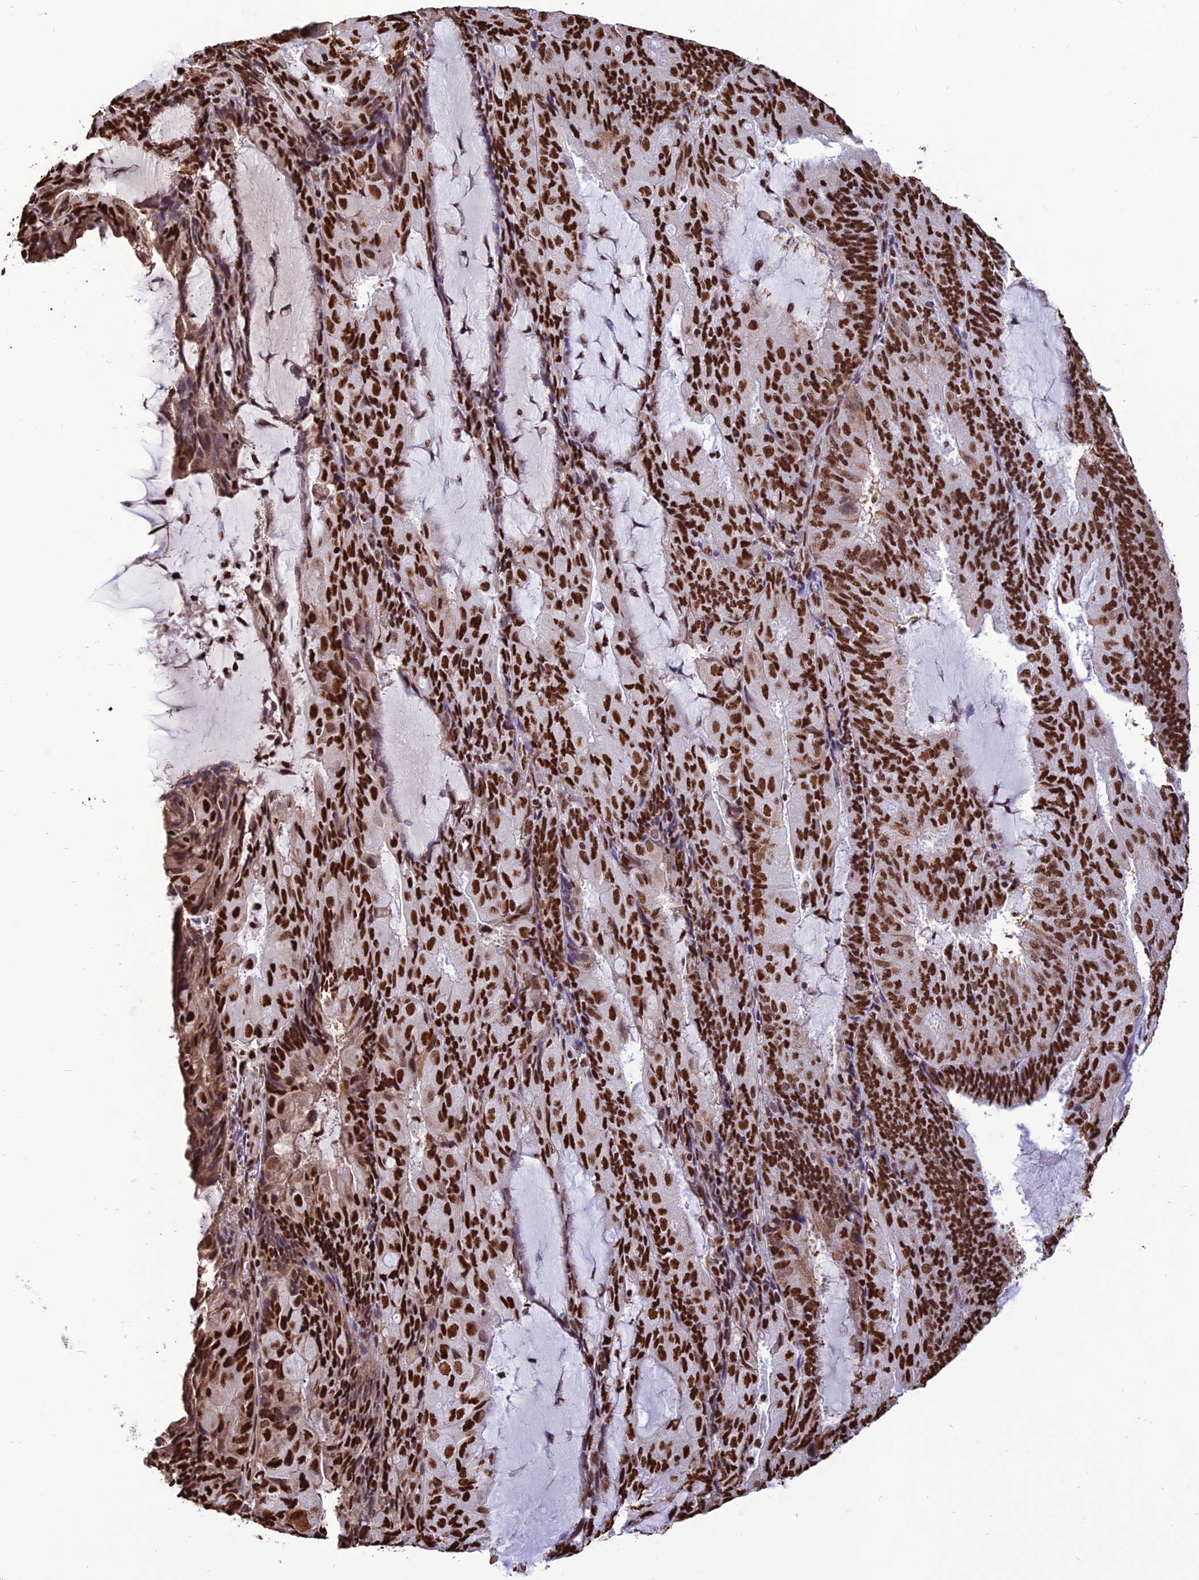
{"staining": {"intensity": "strong", "quantity": ">75%", "location": "nuclear"}, "tissue": "endometrial cancer", "cell_type": "Tumor cells", "image_type": "cancer", "snomed": [{"axis": "morphology", "description": "Adenocarcinoma, NOS"}, {"axis": "topography", "description": "Endometrium"}], "caption": "Immunohistochemistry staining of adenocarcinoma (endometrial), which exhibits high levels of strong nuclear positivity in about >75% of tumor cells indicating strong nuclear protein expression. The staining was performed using DAB (3,3'-diaminobenzidine) (brown) for protein detection and nuclei were counterstained in hematoxylin (blue).", "gene": "INO80E", "patient": {"sex": "female", "age": 81}}